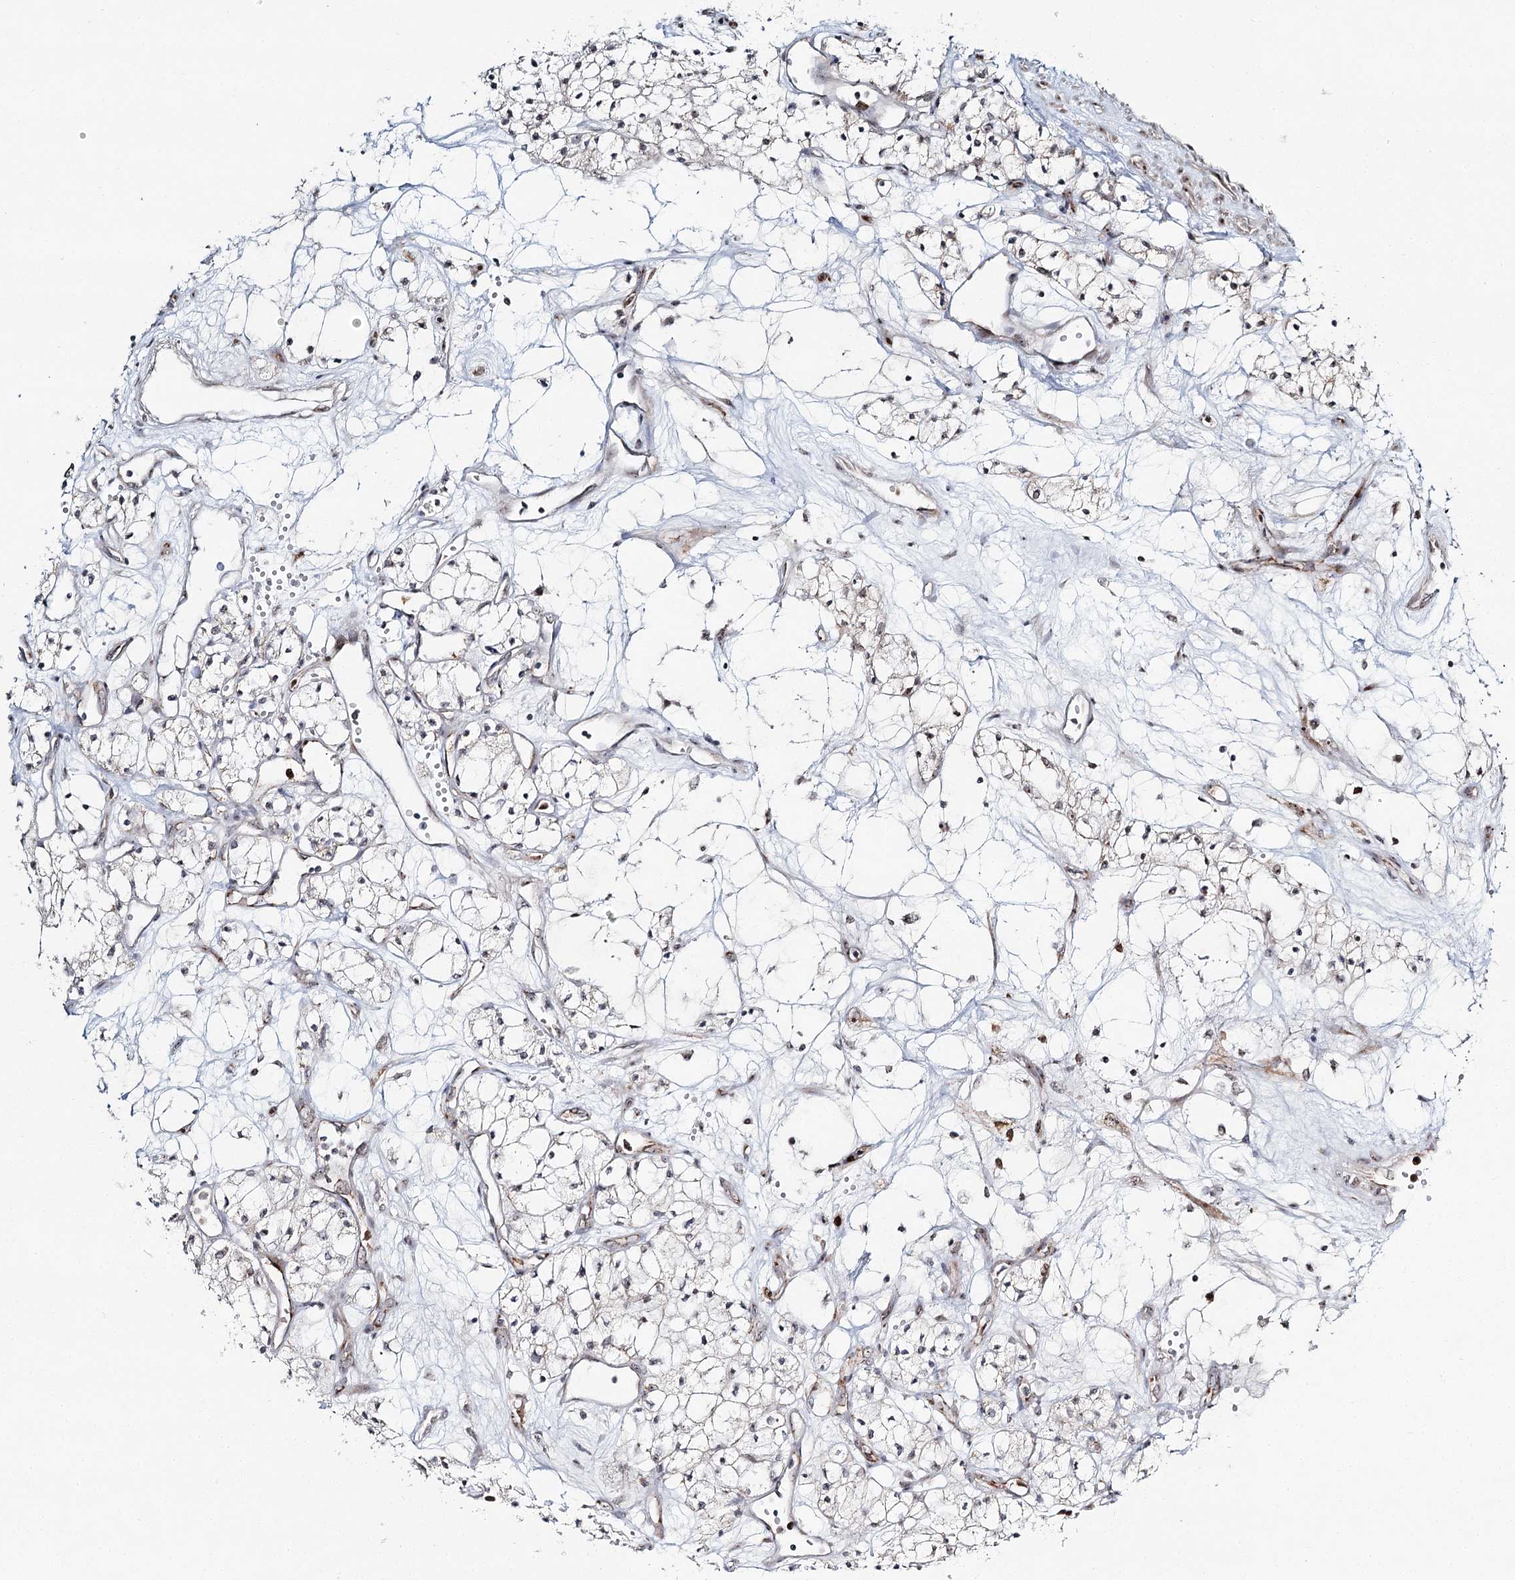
{"staining": {"intensity": "negative", "quantity": "none", "location": "none"}, "tissue": "renal cancer", "cell_type": "Tumor cells", "image_type": "cancer", "snomed": [{"axis": "morphology", "description": "Adenocarcinoma, NOS"}, {"axis": "topography", "description": "Kidney"}], "caption": "Protein analysis of adenocarcinoma (renal) demonstrates no significant expression in tumor cells. (DAB (3,3'-diaminobenzidine) IHC with hematoxylin counter stain).", "gene": "ATAD1", "patient": {"sex": "male", "age": 59}}